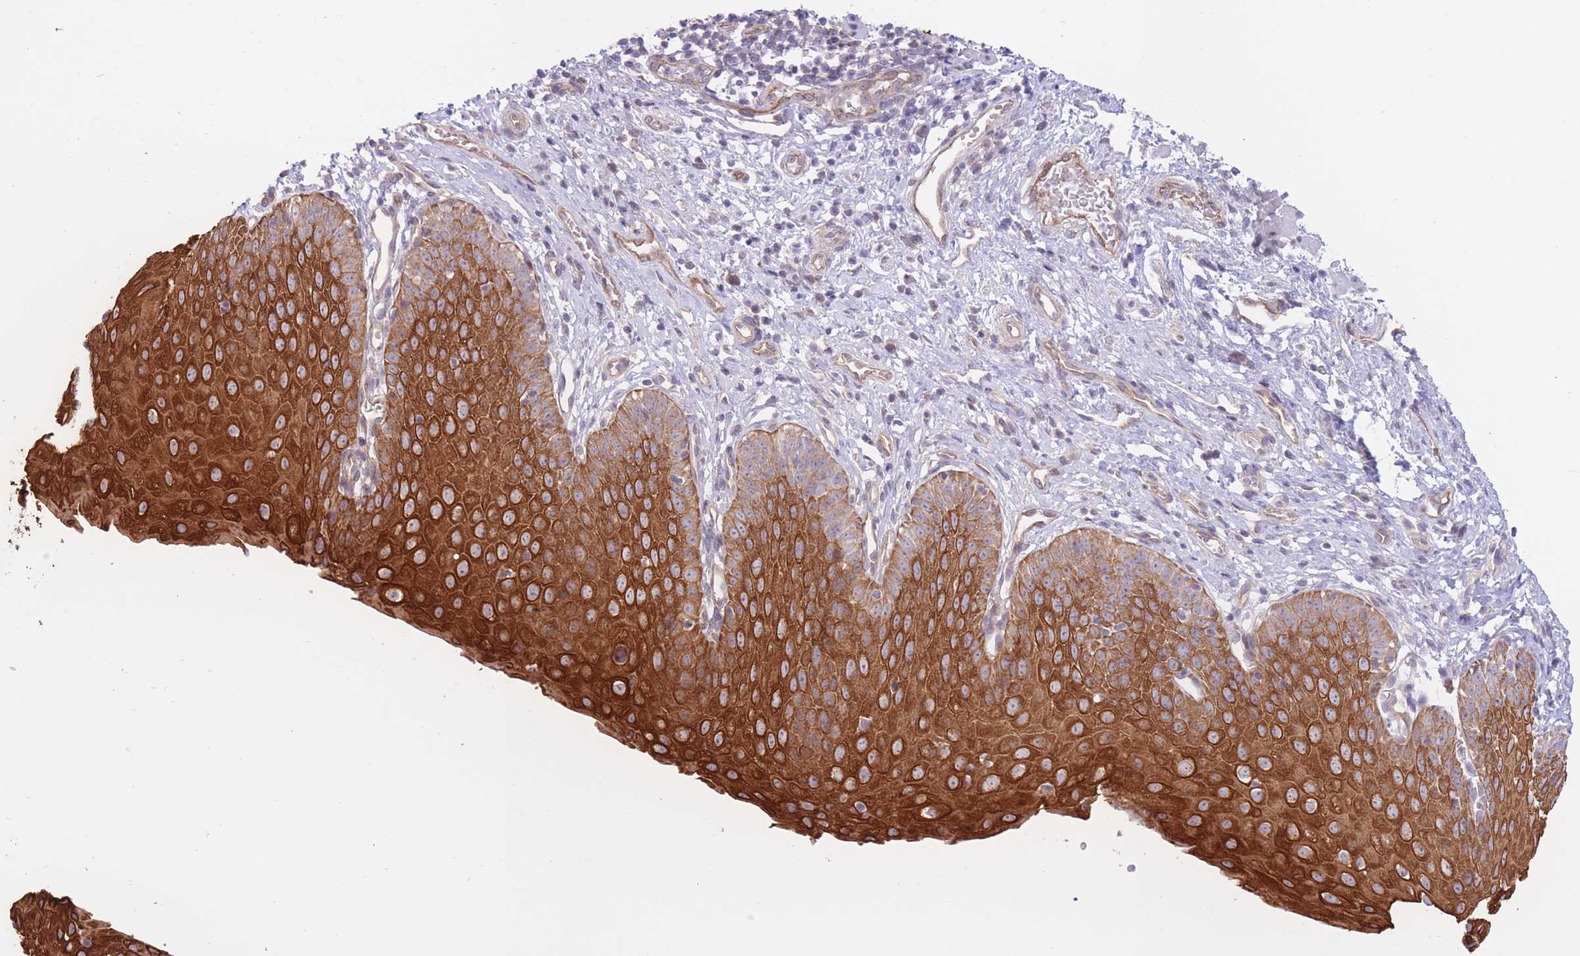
{"staining": {"intensity": "strong", "quantity": ">75%", "location": "cytoplasmic/membranous"}, "tissue": "esophagus", "cell_type": "Squamous epithelial cells", "image_type": "normal", "snomed": [{"axis": "morphology", "description": "Normal tissue, NOS"}, {"axis": "topography", "description": "Esophagus"}], "caption": "Brown immunohistochemical staining in unremarkable human esophagus displays strong cytoplasmic/membranous positivity in about >75% of squamous epithelial cells.", "gene": "MRPS31", "patient": {"sex": "male", "age": 71}}